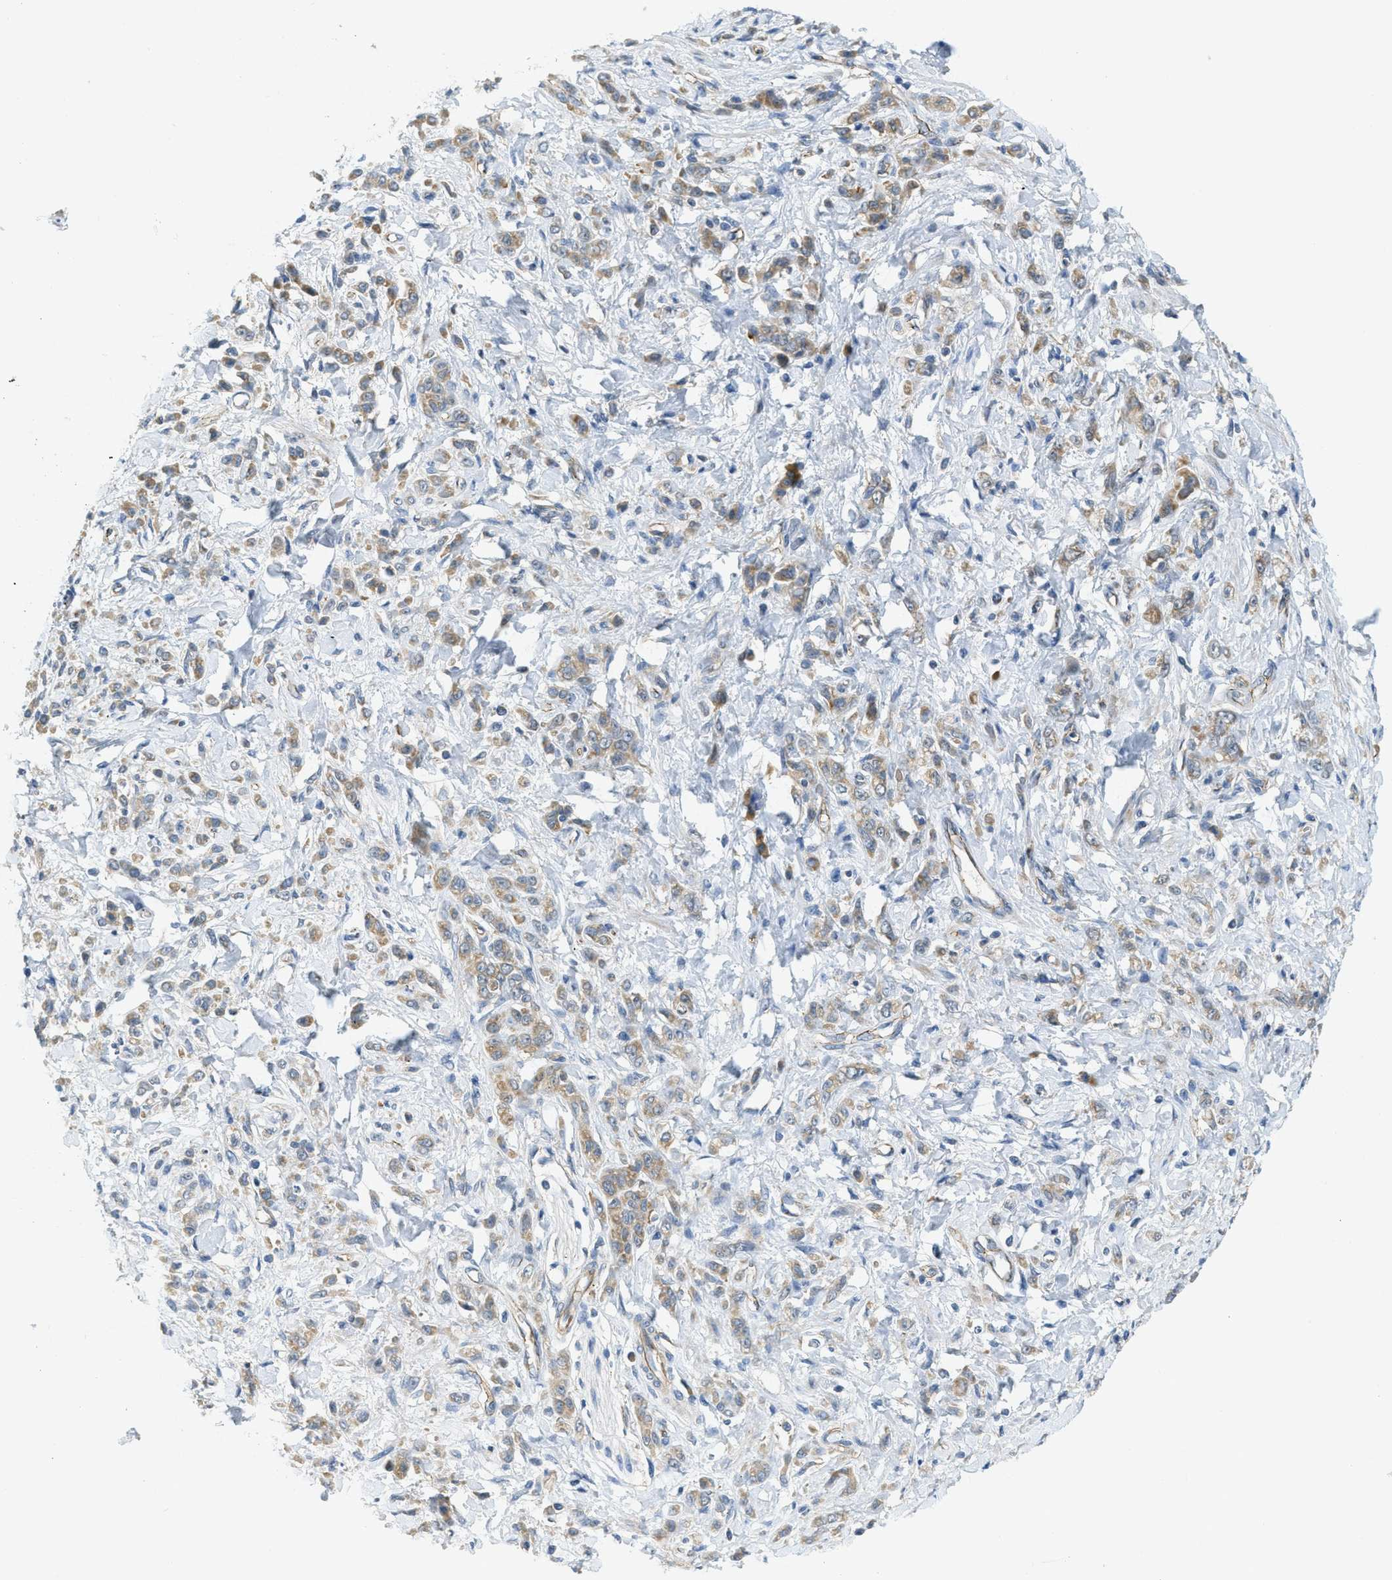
{"staining": {"intensity": "moderate", "quantity": "25%-75%", "location": "cytoplasmic/membranous"}, "tissue": "stomach cancer", "cell_type": "Tumor cells", "image_type": "cancer", "snomed": [{"axis": "morphology", "description": "Normal tissue, NOS"}, {"axis": "morphology", "description": "Adenocarcinoma, NOS"}, {"axis": "topography", "description": "Stomach"}], "caption": "High-magnification brightfield microscopy of stomach cancer (adenocarcinoma) stained with DAB (3,3'-diaminobenzidine) (brown) and counterstained with hematoxylin (blue). tumor cells exhibit moderate cytoplasmic/membranous positivity is seen in about25%-75% of cells.", "gene": "JCAD", "patient": {"sex": "male", "age": 82}}